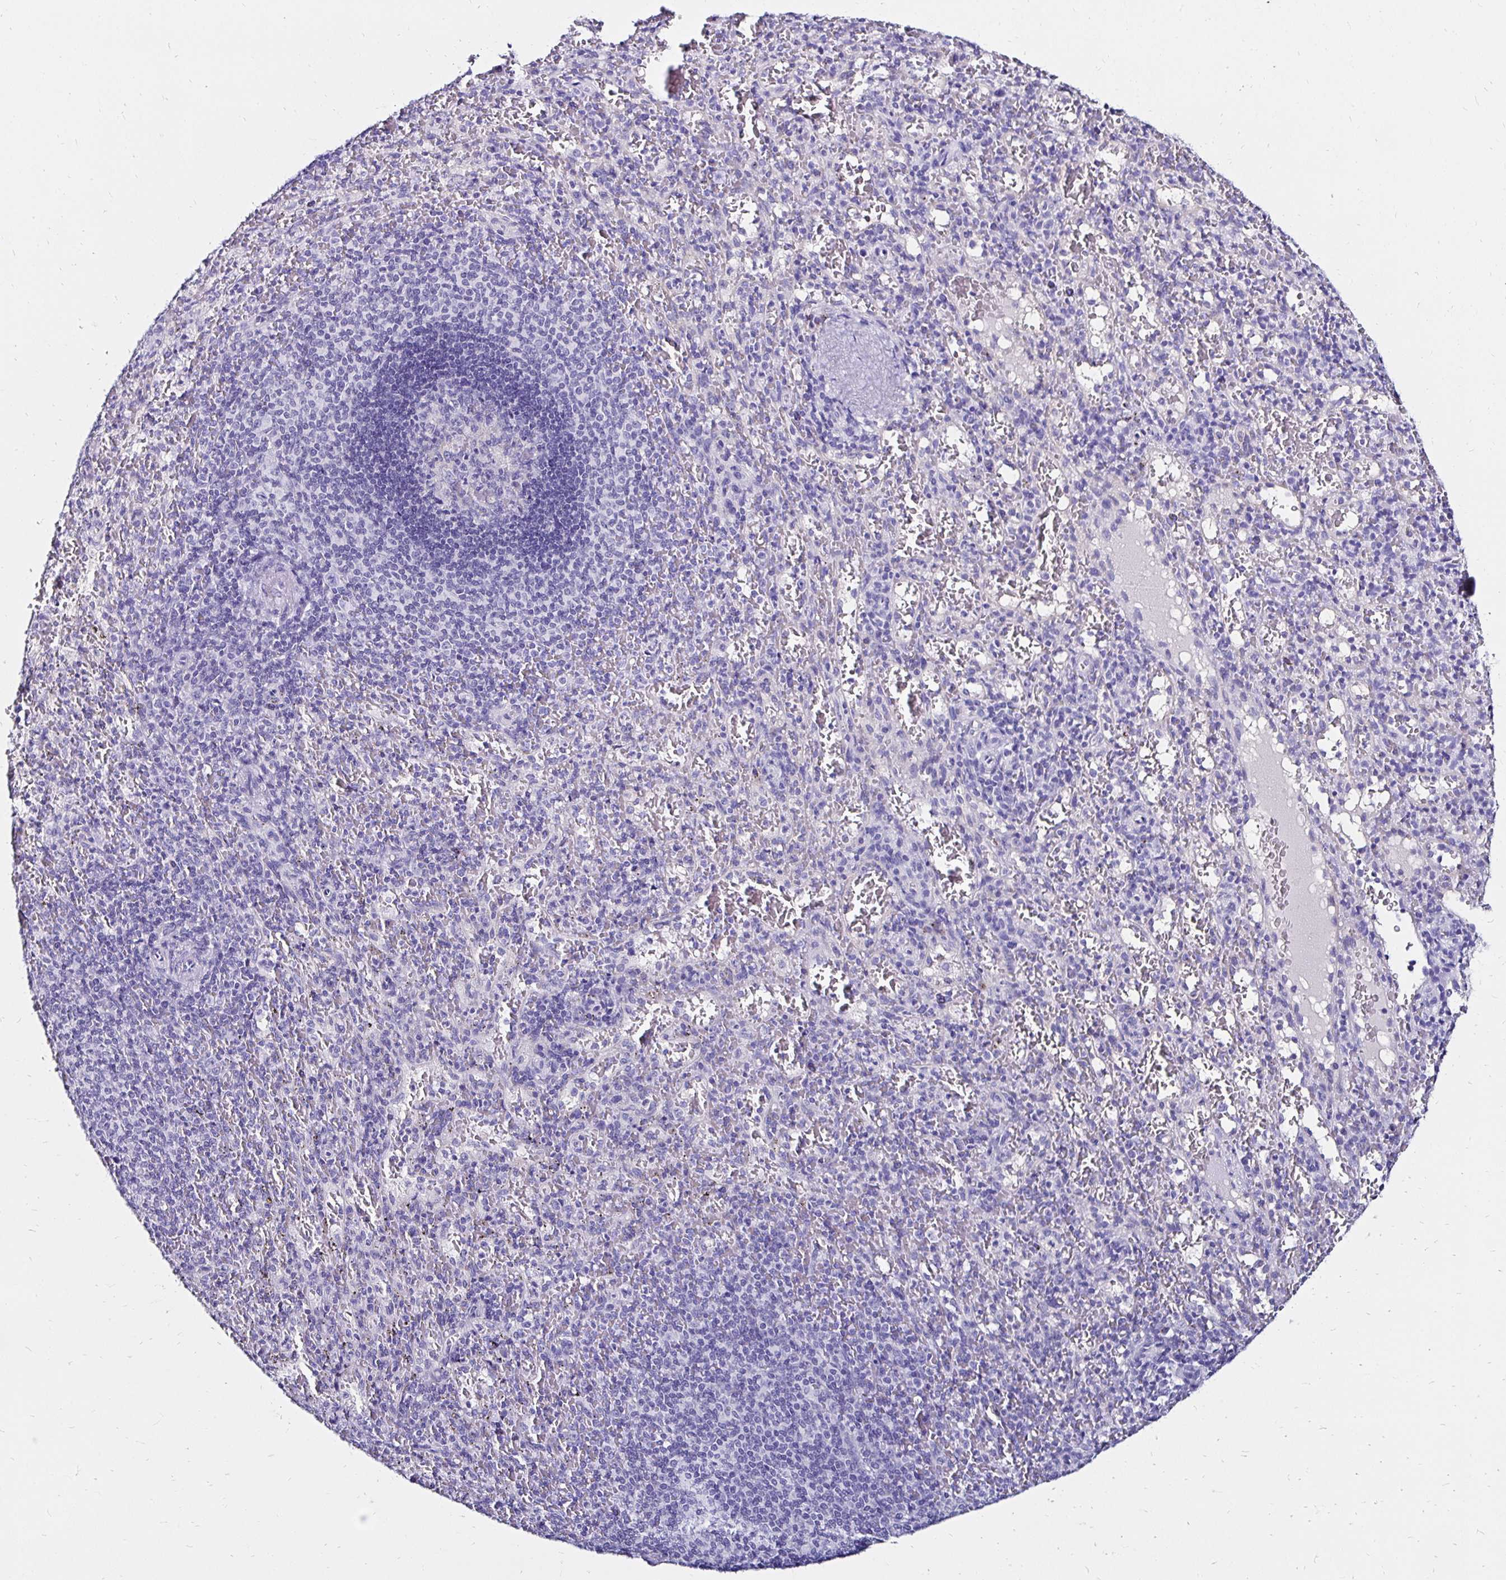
{"staining": {"intensity": "negative", "quantity": "none", "location": "none"}, "tissue": "spleen", "cell_type": "Cells in red pulp", "image_type": "normal", "snomed": [{"axis": "morphology", "description": "Normal tissue, NOS"}, {"axis": "topography", "description": "Spleen"}], "caption": "Immunohistochemical staining of benign spleen shows no significant staining in cells in red pulp.", "gene": "KCNT1", "patient": {"sex": "male", "age": 57}}